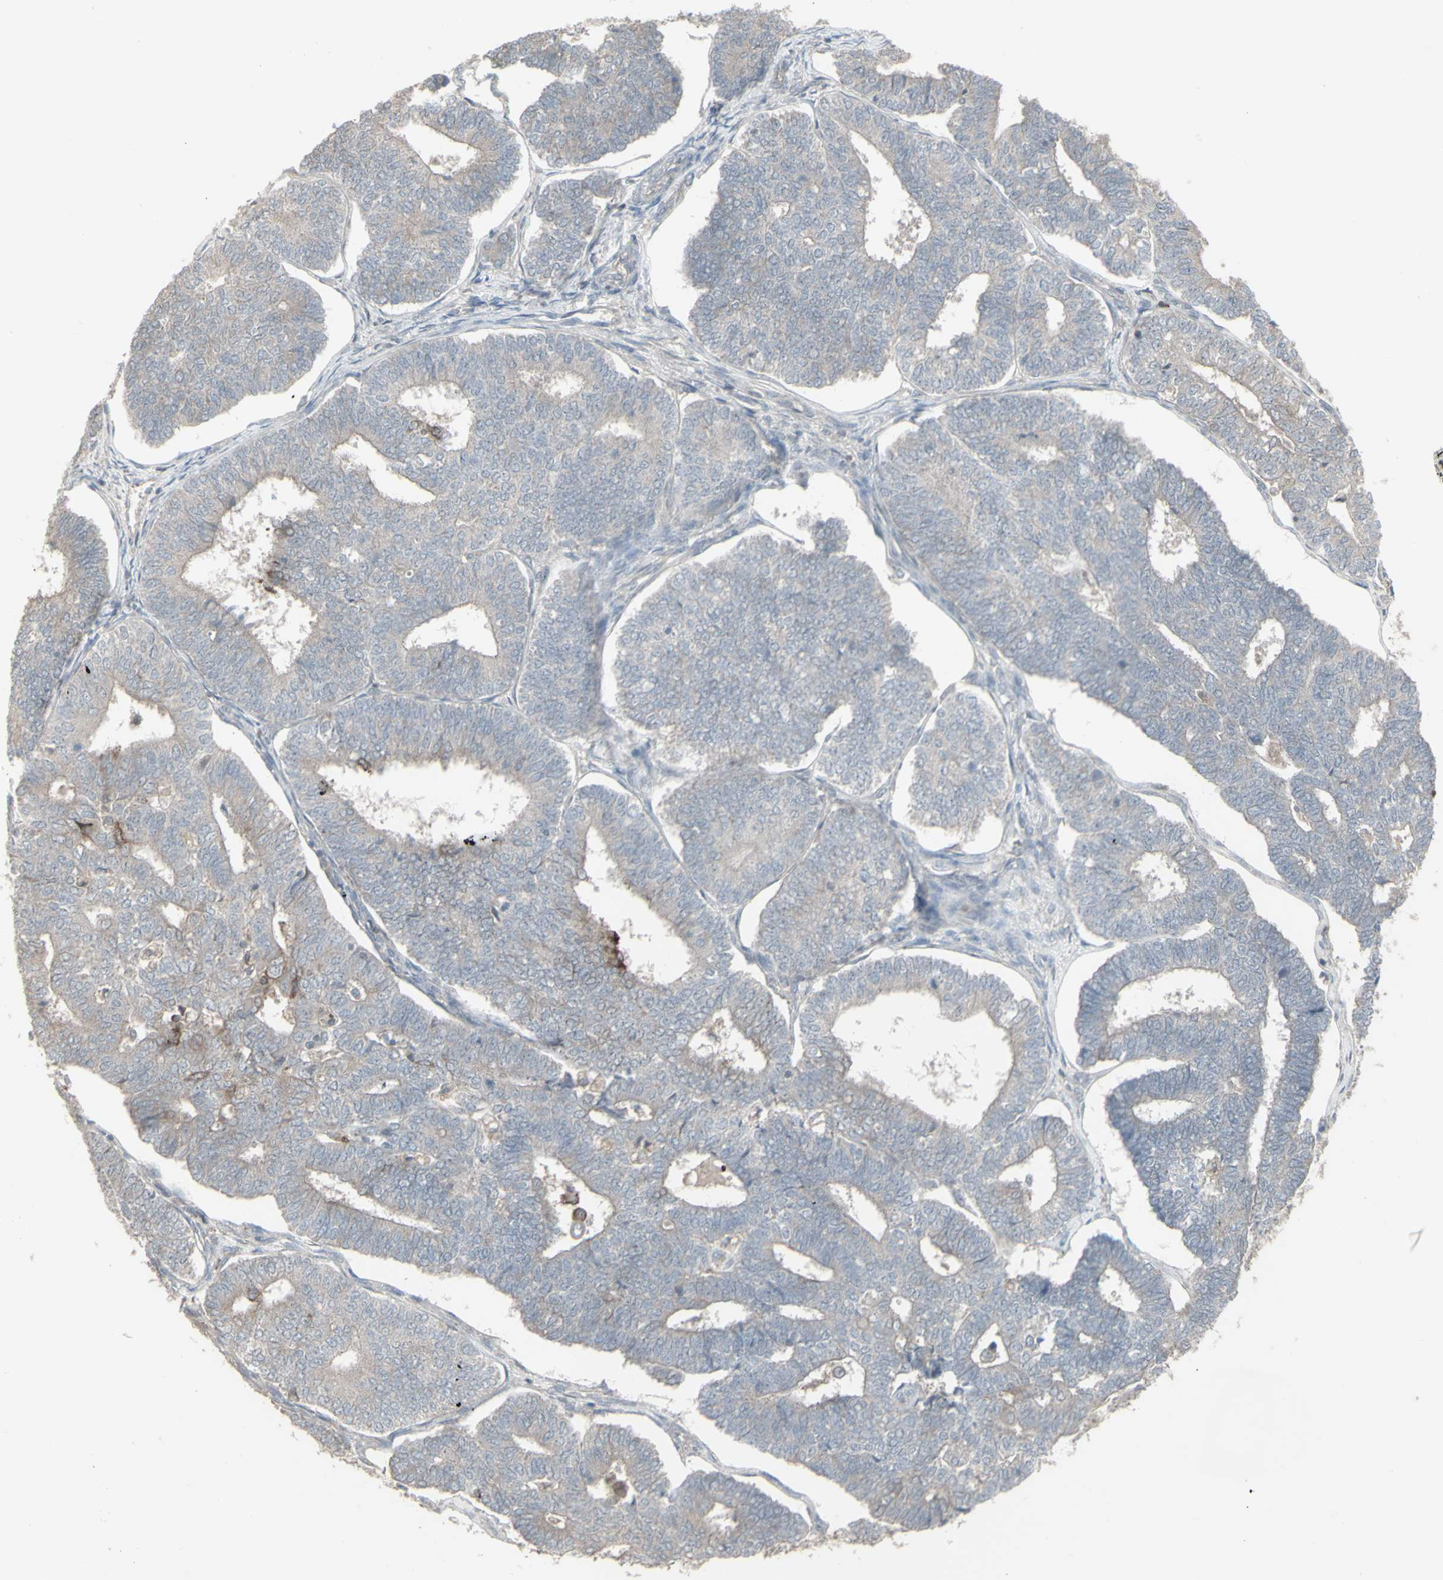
{"staining": {"intensity": "negative", "quantity": "none", "location": "none"}, "tissue": "endometrial cancer", "cell_type": "Tumor cells", "image_type": "cancer", "snomed": [{"axis": "morphology", "description": "Adenocarcinoma, NOS"}, {"axis": "topography", "description": "Endometrium"}], "caption": "Endometrial adenocarcinoma was stained to show a protein in brown. There is no significant staining in tumor cells.", "gene": "CSK", "patient": {"sex": "female", "age": 70}}